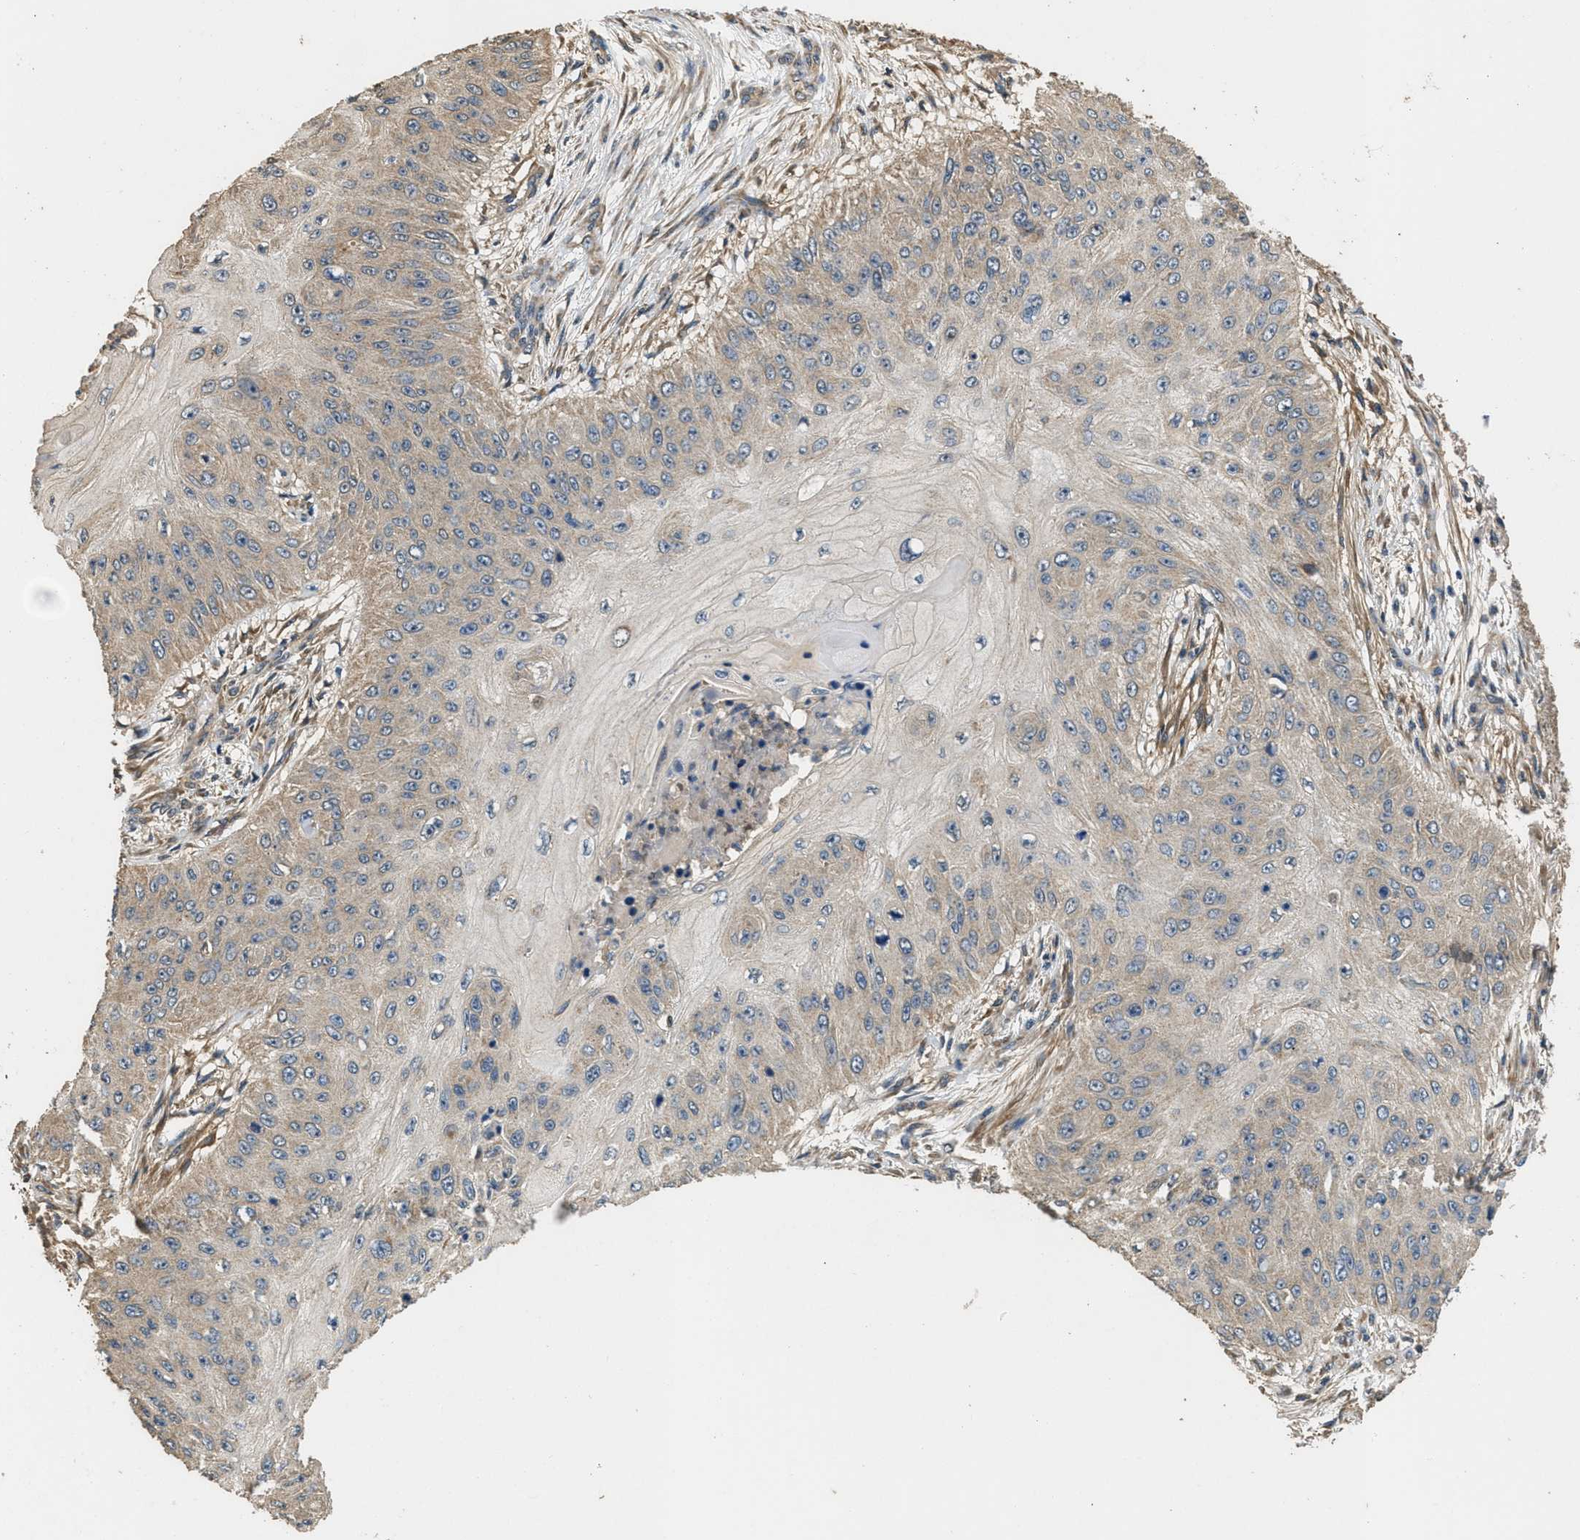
{"staining": {"intensity": "weak", "quantity": "25%-75%", "location": "cytoplasmic/membranous"}, "tissue": "skin cancer", "cell_type": "Tumor cells", "image_type": "cancer", "snomed": [{"axis": "morphology", "description": "Squamous cell carcinoma, NOS"}, {"axis": "topography", "description": "Skin"}], "caption": "Immunohistochemistry (IHC) of skin squamous cell carcinoma exhibits low levels of weak cytoplasmic/membranous positivity in about 25%-75% of tumor cells.", "gene": "THBS2", "patient": {"sex": "female", "age": 80}}